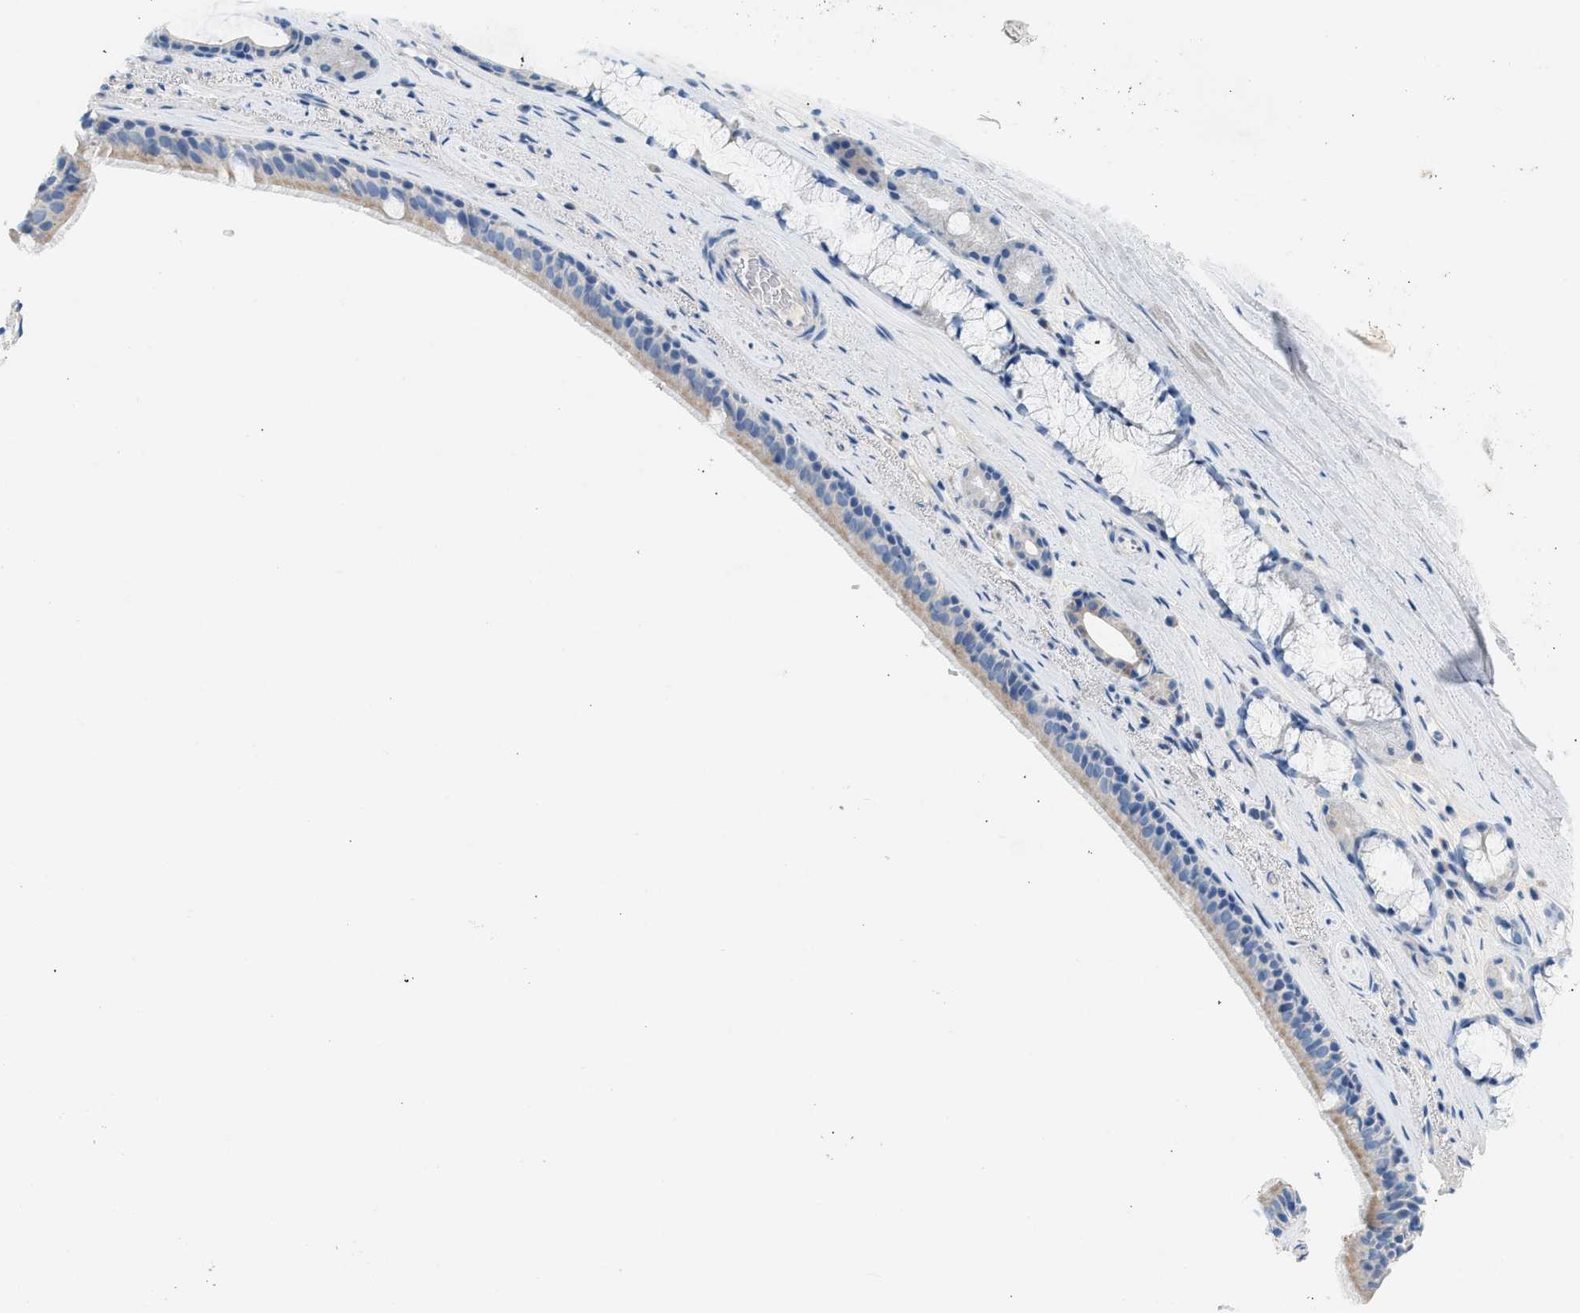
{"staining": {"intensity": "moderate", "quantity": "25%-75%", "location": "cytoplasmic/membranous"}, "tissue": "bronchus", "cell_type": "Respiratory epithelial cells", "image_type": "normal", "snomed": [{"axis": "morphology", "description": "Normal tissue, NOS"}, {"axis": "topography", "description": "Cartilage tissue"}], "caption": "Bronchus was stained to show a protein in brown. There is medium levels of moderate cytoplasmic/membranous staining in approximately 25%-75% of respiratory epithelial cells.", "gene": "NDUFS8", "patient": {"sex": "female", "age": 63}}